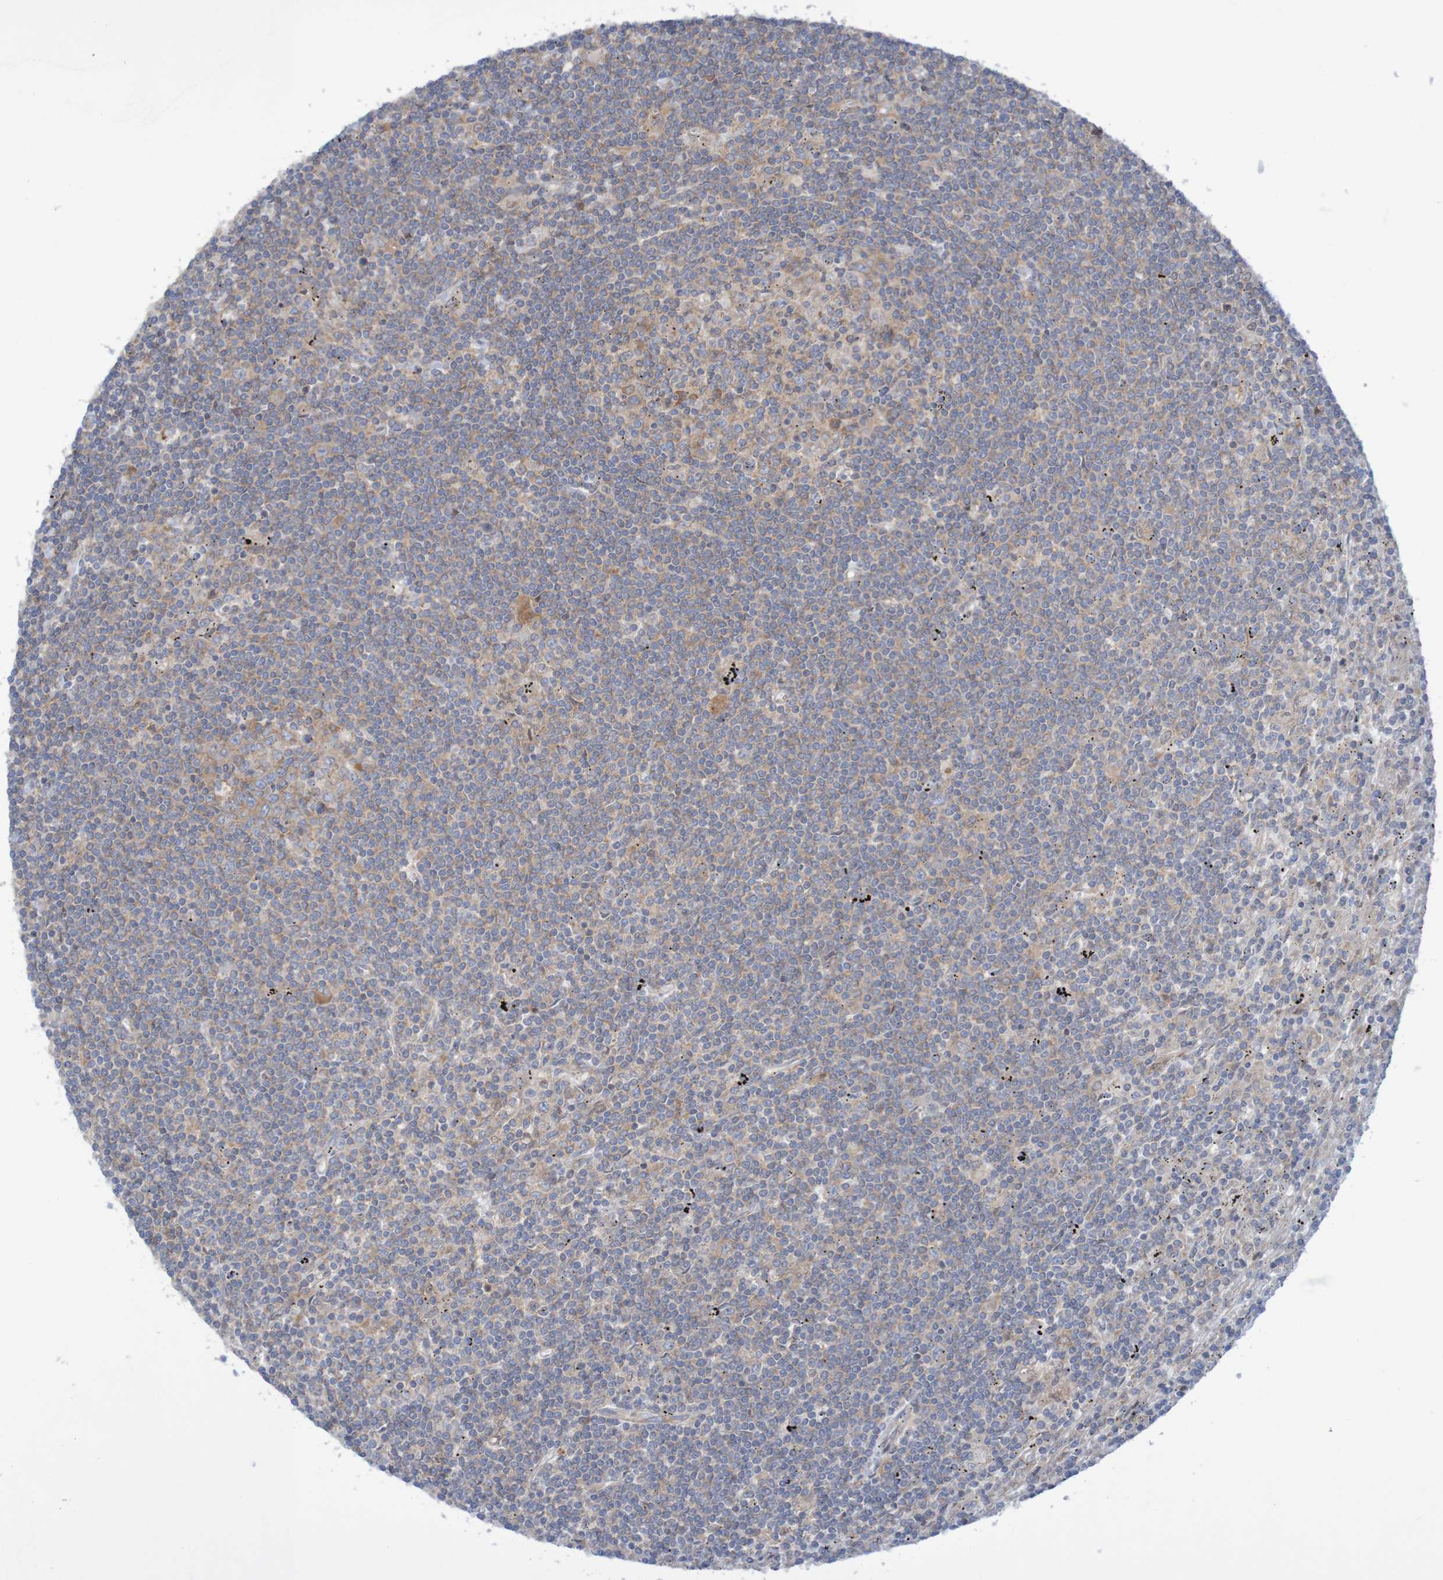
{"staining": {"intensity": "weak", "quantity": ">75%", "location": "cytoplasmic/membranous"}, "tissue": "lymphoma", "cell_type": "Tumor cells", "image_type": "cancer", "snomed": [{"axis": "morphology", "description": "Malignant lymphoma, non-Hodgkin's type, Low grade"}, {"axis": "topography", "description": "Spleen"}], "caption": "Human lymphoma stained for a protein (brown) shows weak cytoplasmic/membranous positive staining in approximately >75% of tumor cells.", "gene": "LRRC47", "patient": {"sex": "male", "age": 76}}